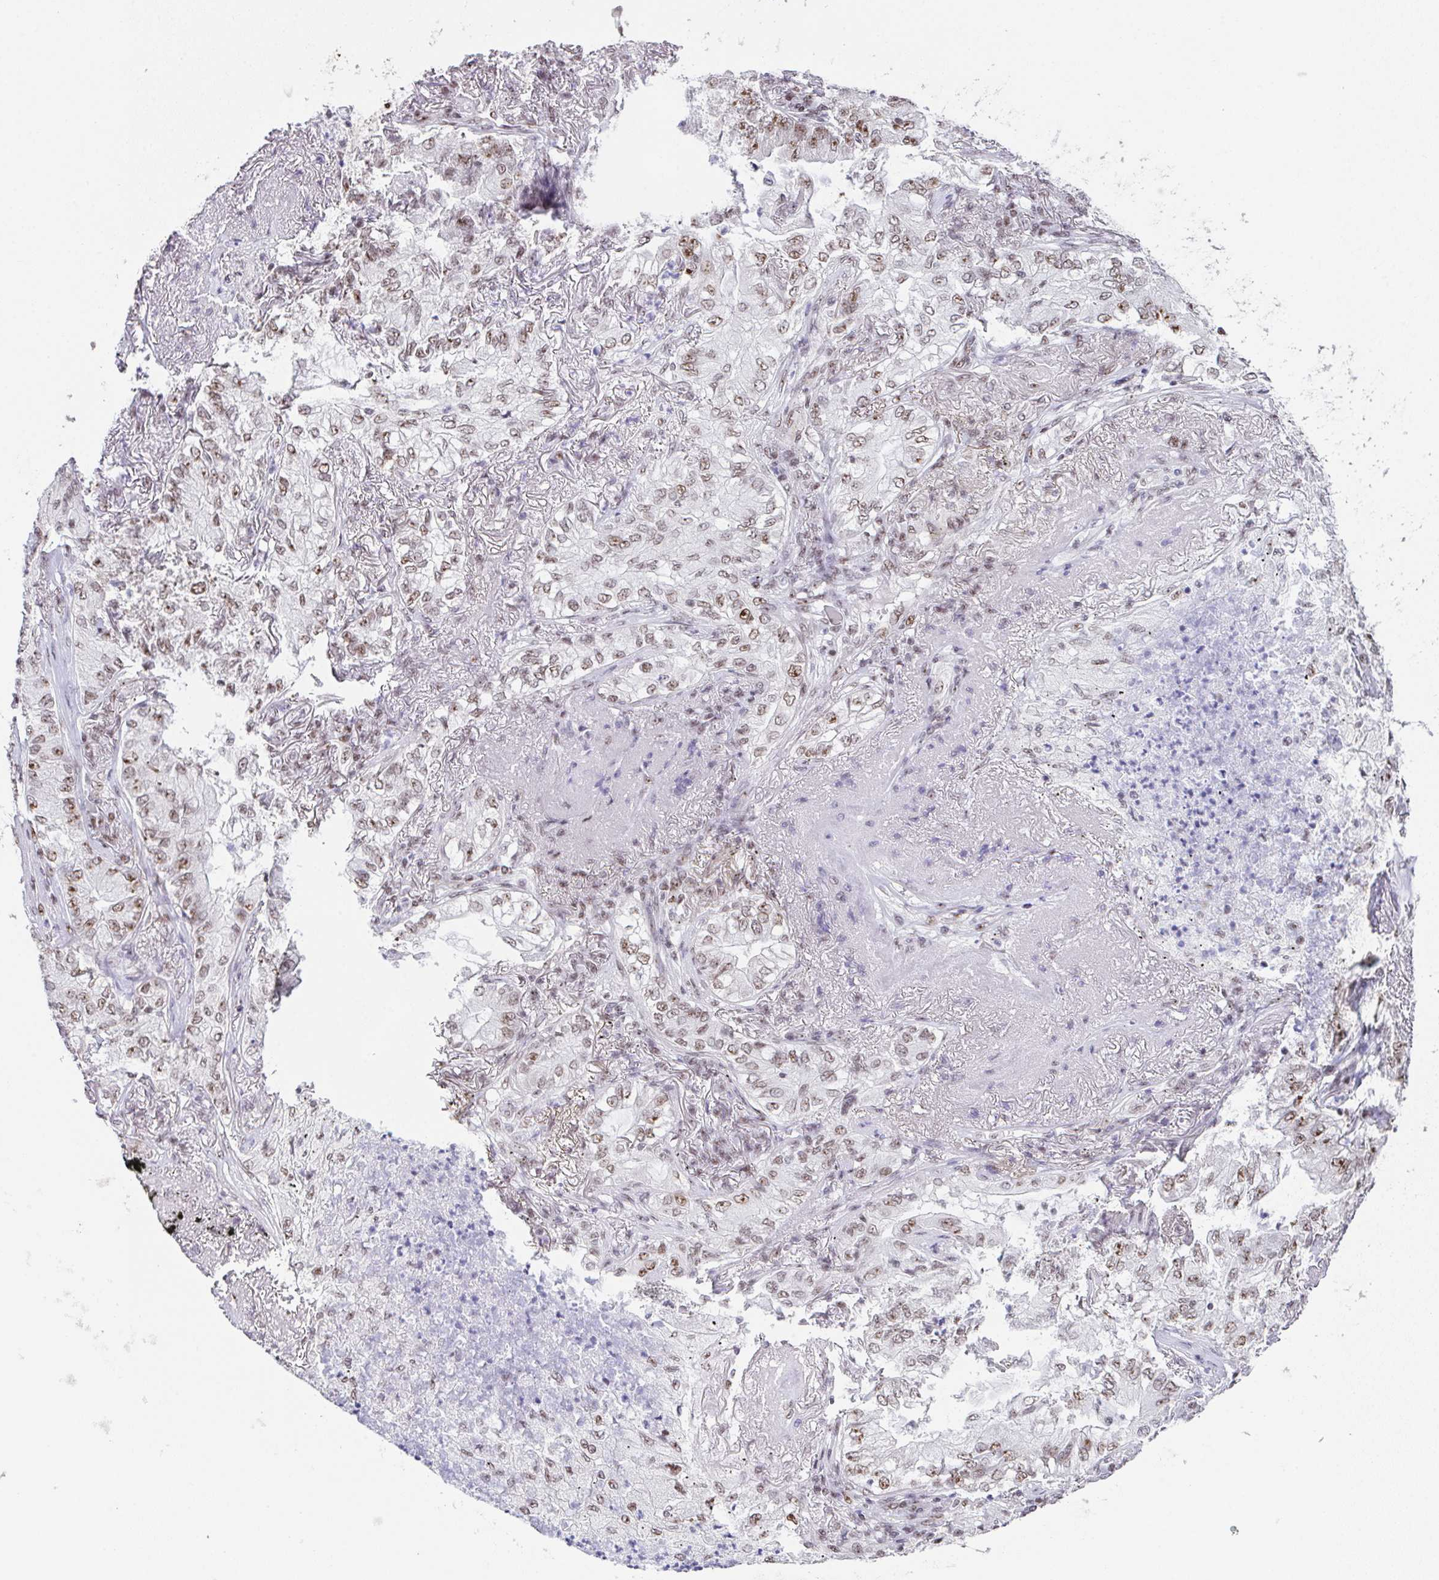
{"staining": {"intensity": "moderate", "quantity": ">75%", "location": "nuclear"}, "tissue": "lung cancer", "cell_type": "Tumor cells", "image_type": "cancer", "snomed": [{"axis": "morphology", "description": "Adenocarcinoma, NOS"}, {"axis": "topography", "description": "Lung"}], "caption": "Protein staining demonstrates moderate nuclear expression in approximately >75% of tumor cells in lung cancer (adenocarcinoma).", "gene": "ZNF800", "patient": {"sex": "female", "age": 73}}